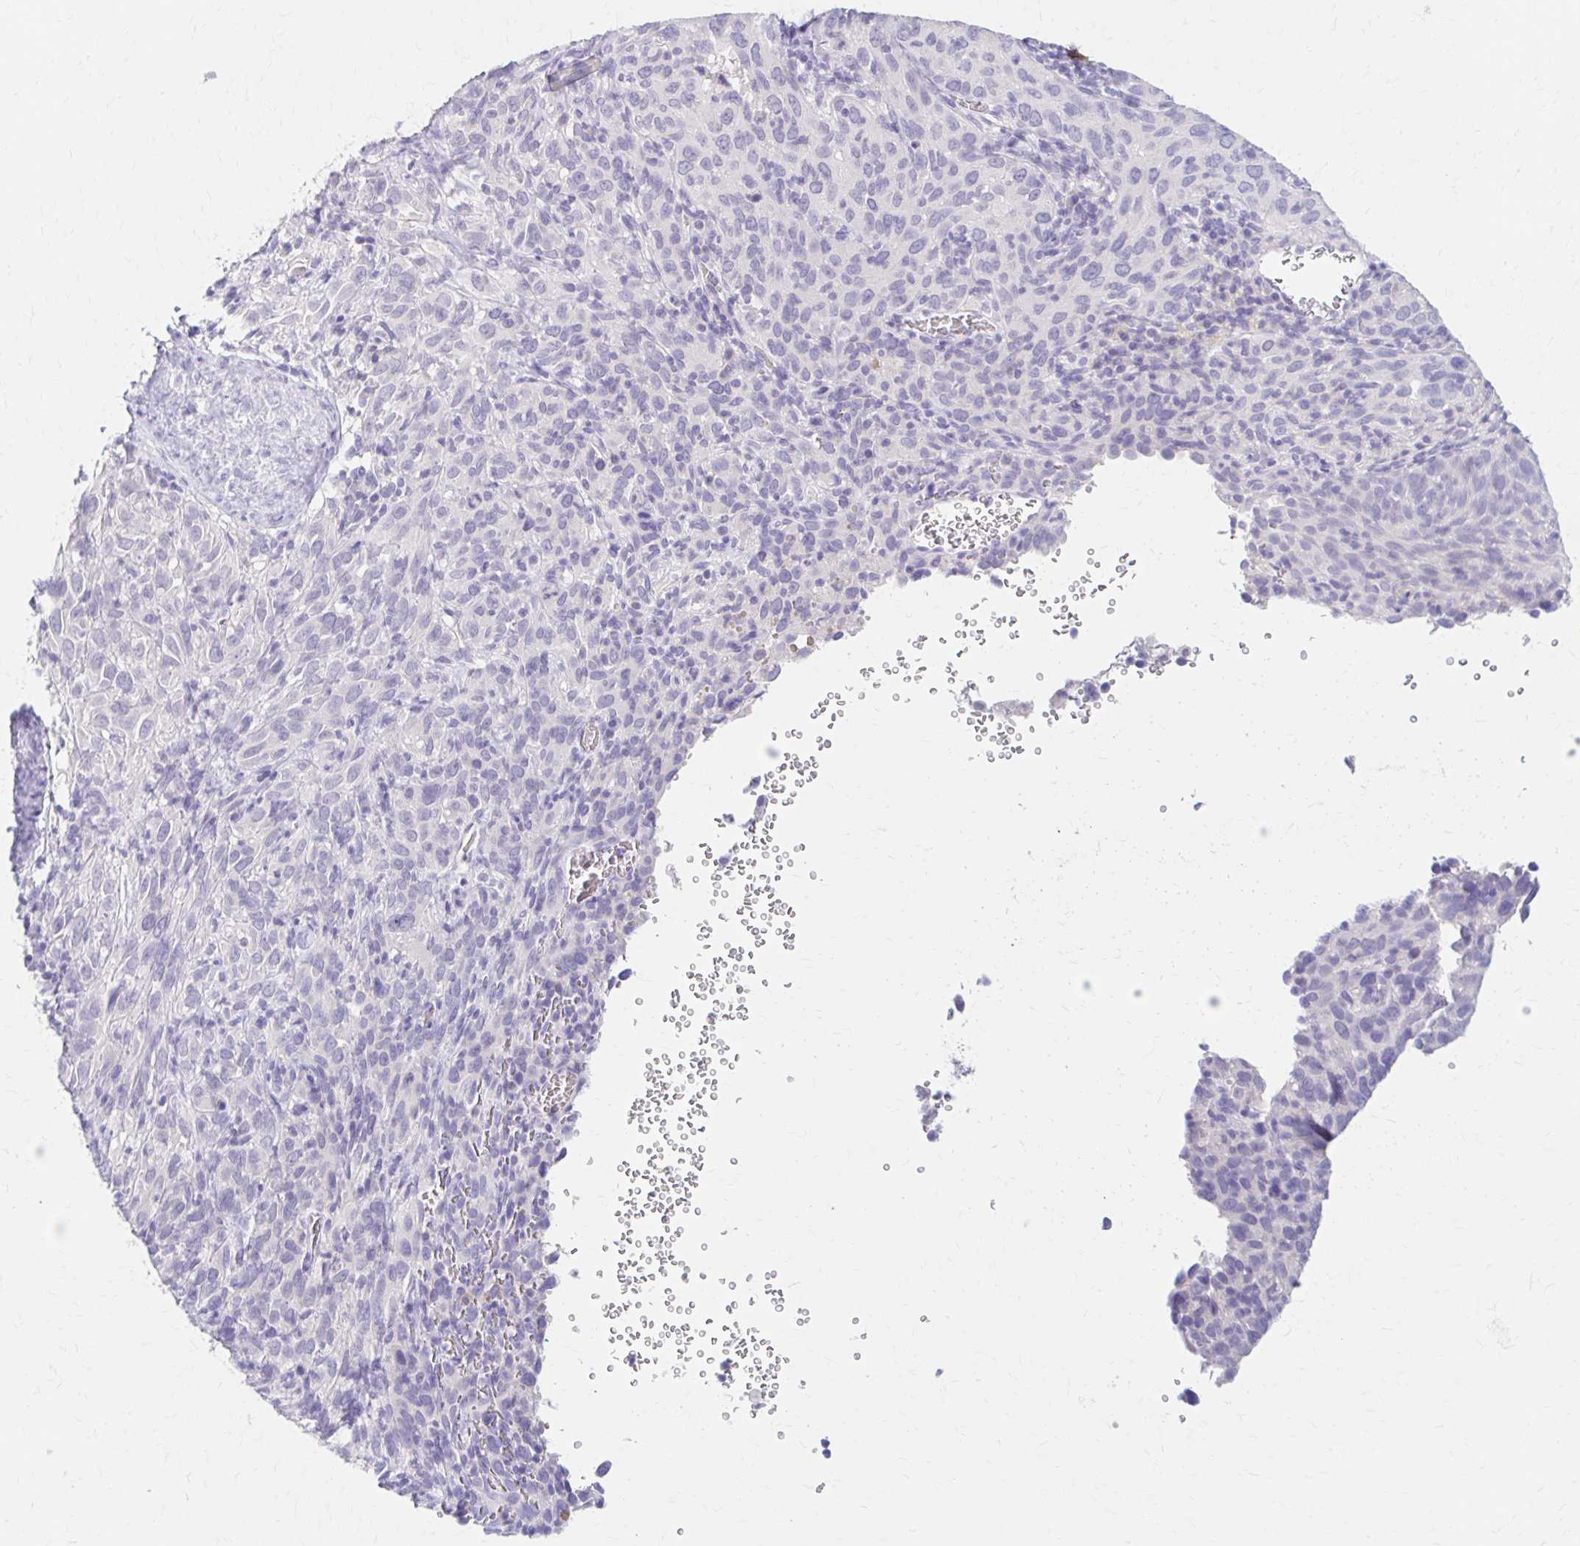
{"staining": {"intensity": "negative", "quantity": "none", "location": "none"}, "tissue": "cervical cancer", "cell_type": "Tumor cells", "image_type": "cancer", "snomed": [{"axis": "morphology", "description": "Normal tissue, NOS"}, {"axis": "morphology", "description": "Squamous cell carcinoma, NOS"}, {"axis": "topography", "description": "Cervix"}], "caption": "A histopathology image of human cervical cancer is negative for staining in tumor cells.", "gene": "AZGP1", "patient": {"sex": "female", "age": 51}}